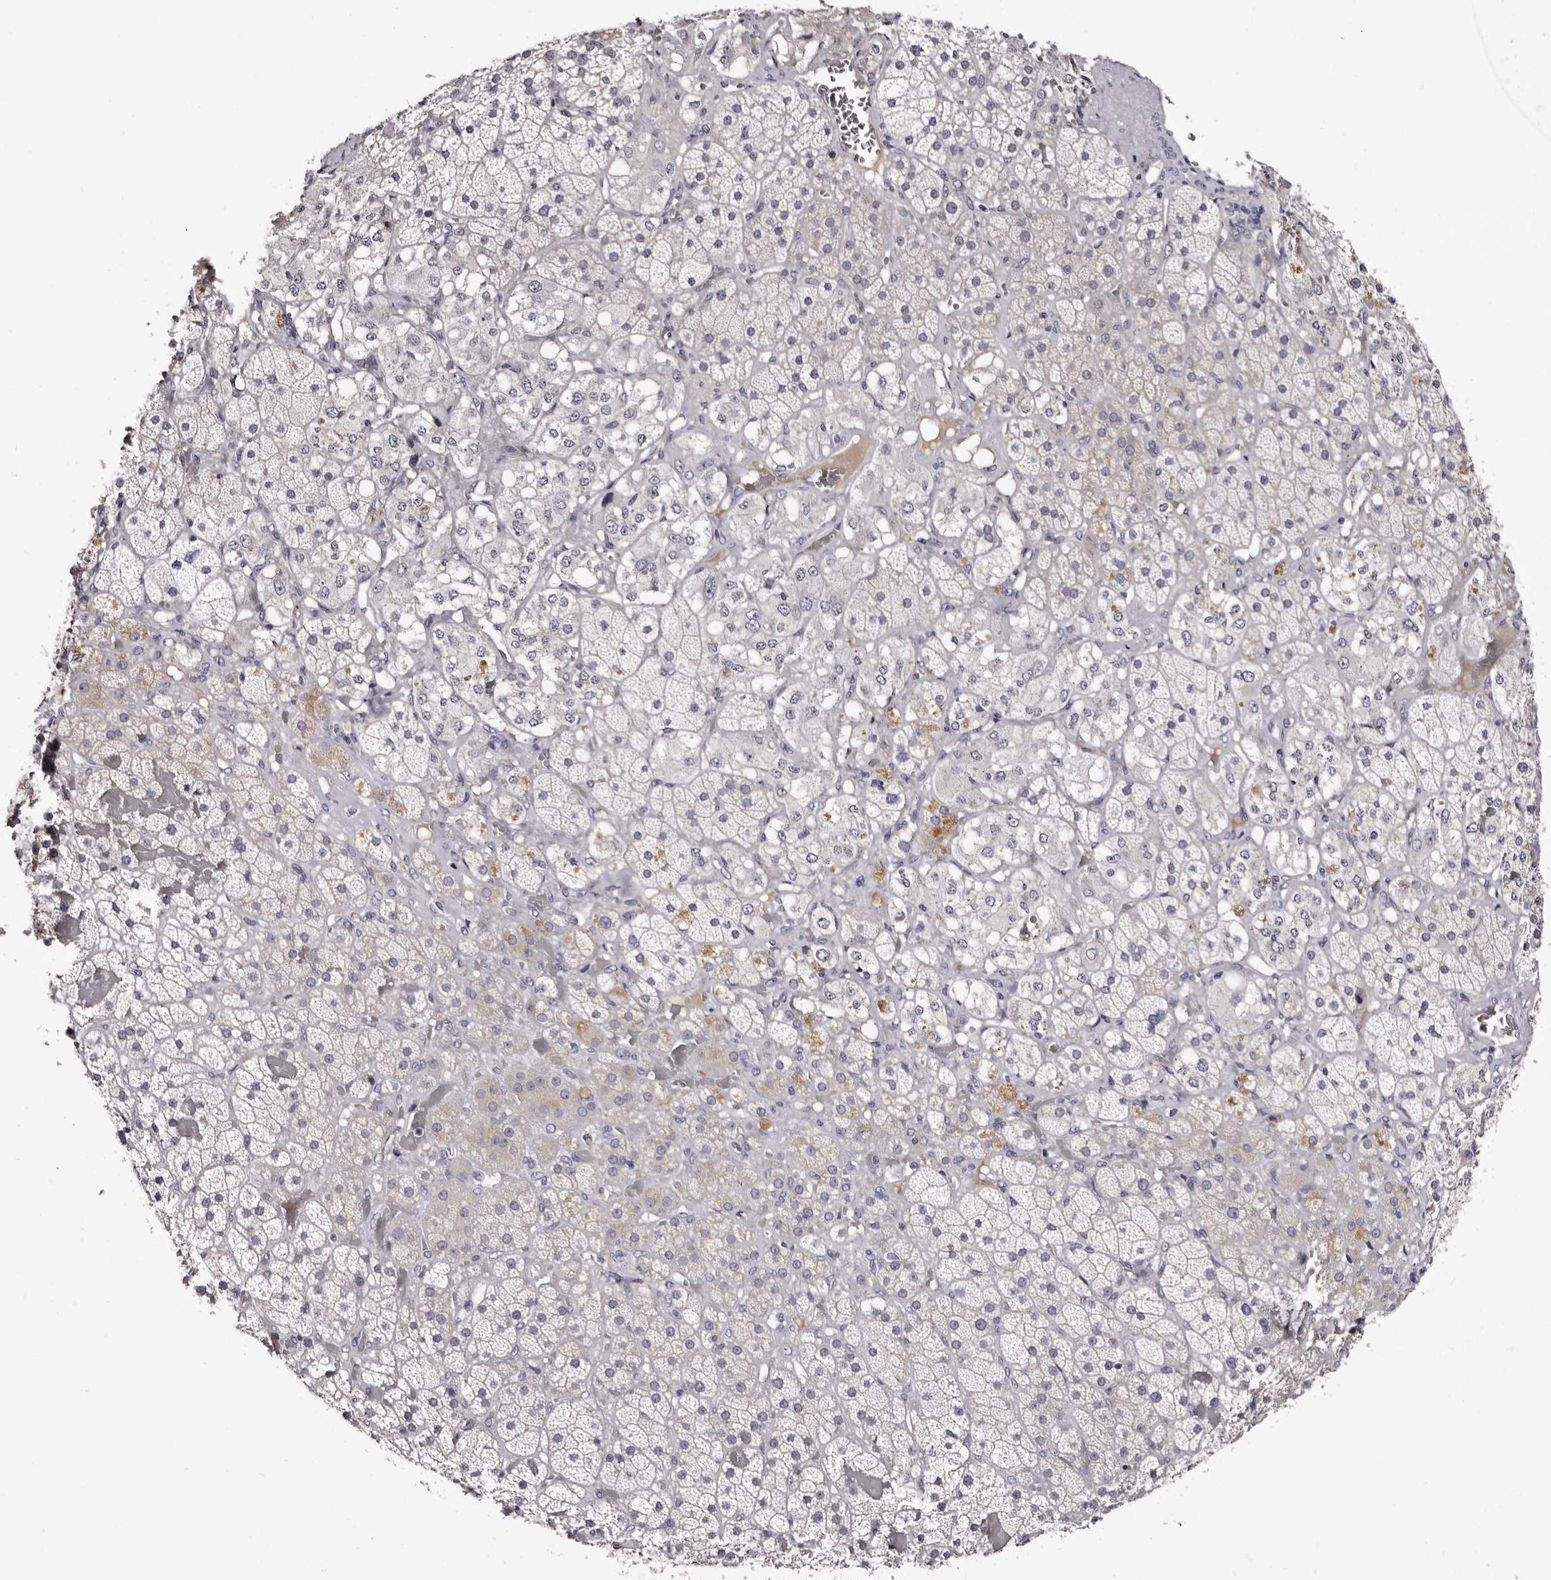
{"staining": {"intensity": "negative", "quantity": "none", "location": "none"}, "tissue": "adrenal gland", "cell_type": "Glandular cells", "image_type": "normal", "snomed": [{"axis": "morphology", "description": "Normal tissue, NOS"}, {"axis": "topography", "description": "Adrenal gland"}], "caption": "High power microscopy histopathology image of an IHC histopathology image of benign adrenal gland, revealing no significant positivity in glandular cells. Nuclei are stained in blue.", "gene": "BPGM", "patient": {"sex": "male", "age": 57}}